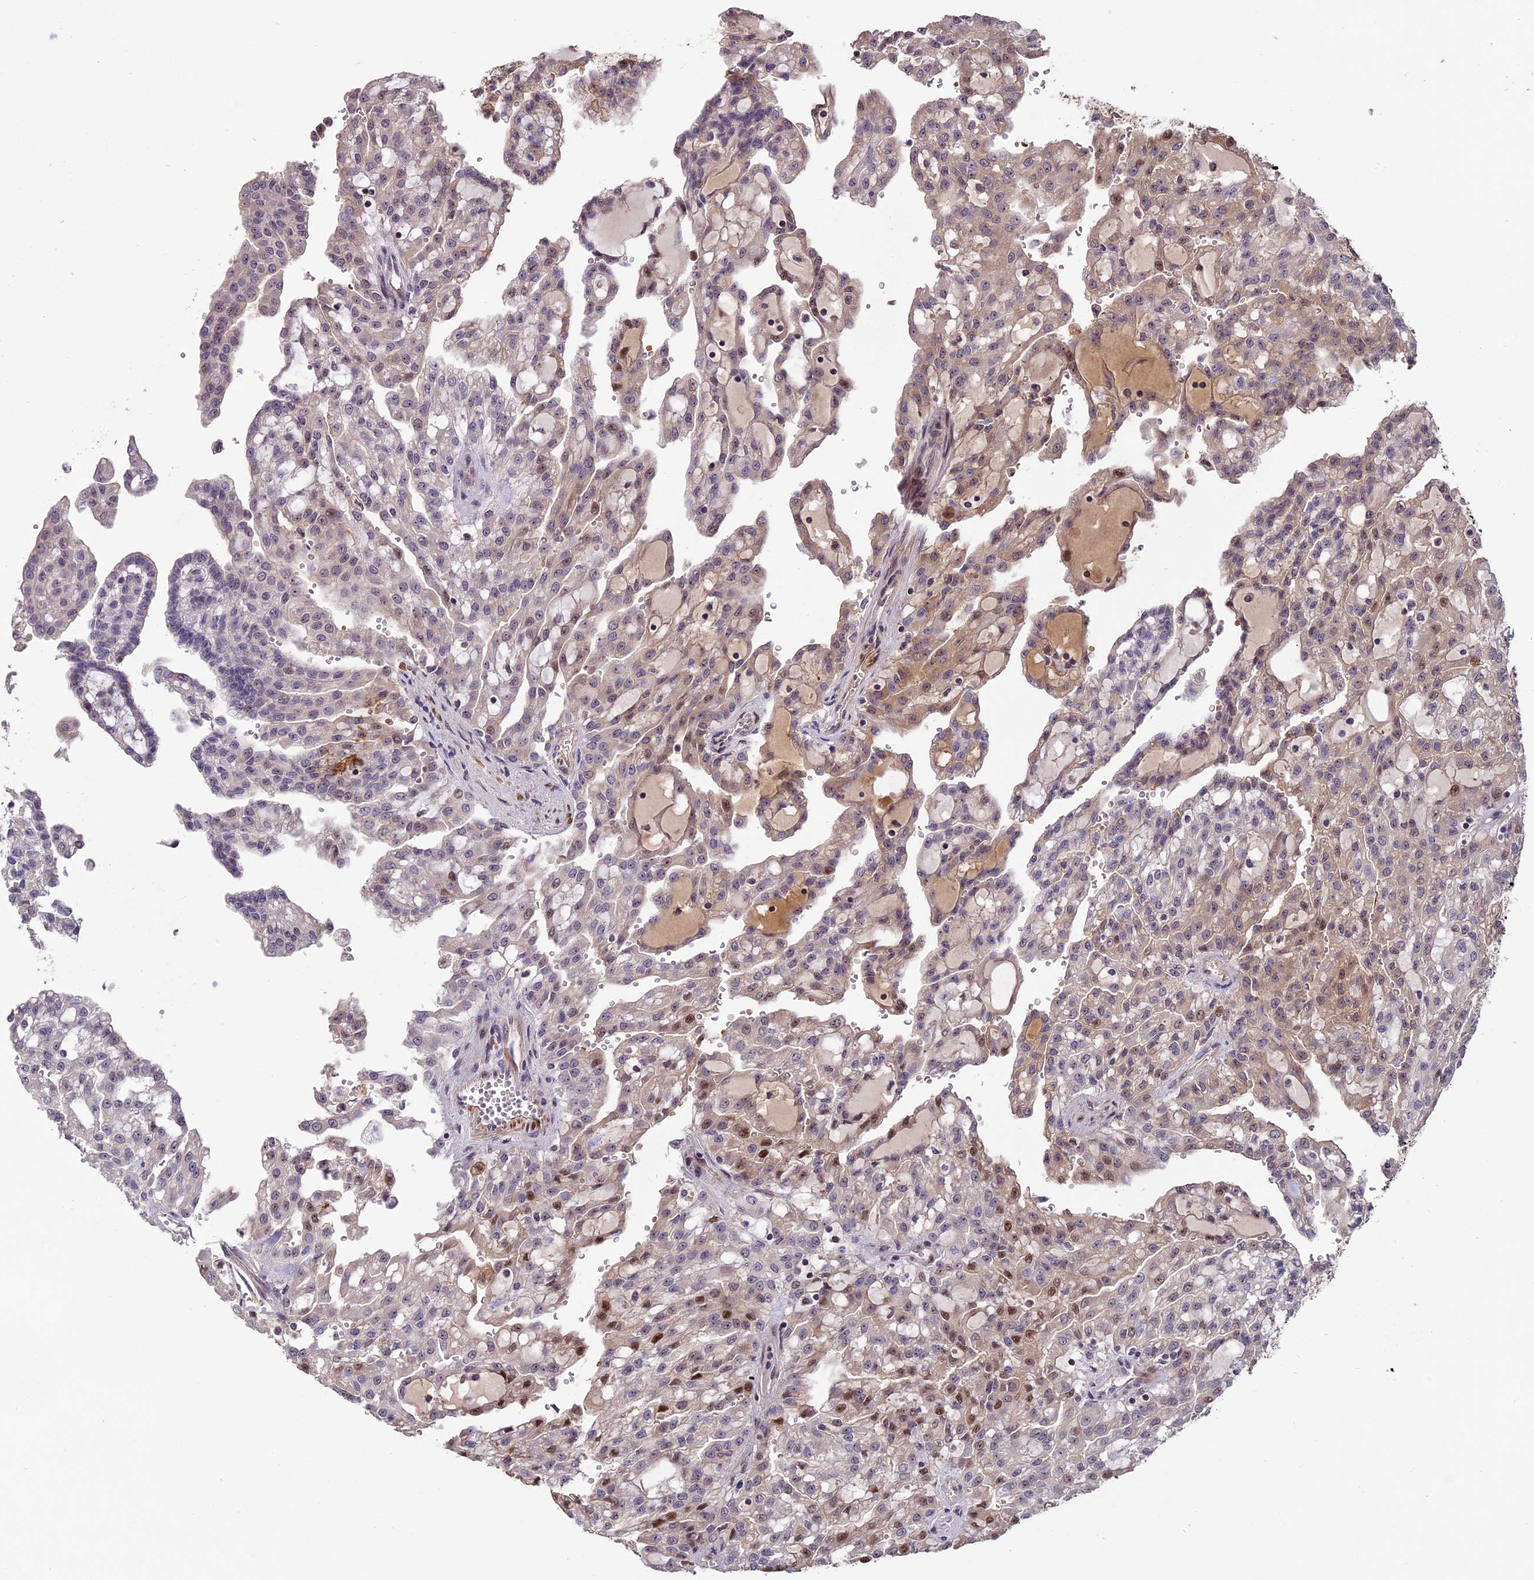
{"staining": {"intensity": "moderate", "quantity": "<25%", "location": "cytoplasmic/membranous,nuclear"}, "tissue": "renal cancer", "cell_type": "Tumor cells", "image_type": "cancer", "snomed": [{"axis": "morphology", "description": "Adenocarcinoma, NOS"}, {"axis": "topography", "description": "Kidney"}], "caption": "A histopathology image of renal cancer stained for a protein exhibits moderate cytoplasmic/membranous and nuclear brown staining in tumor cells.", "gene": "ENHO", "patient": {"sex": "male", "age": 63}}